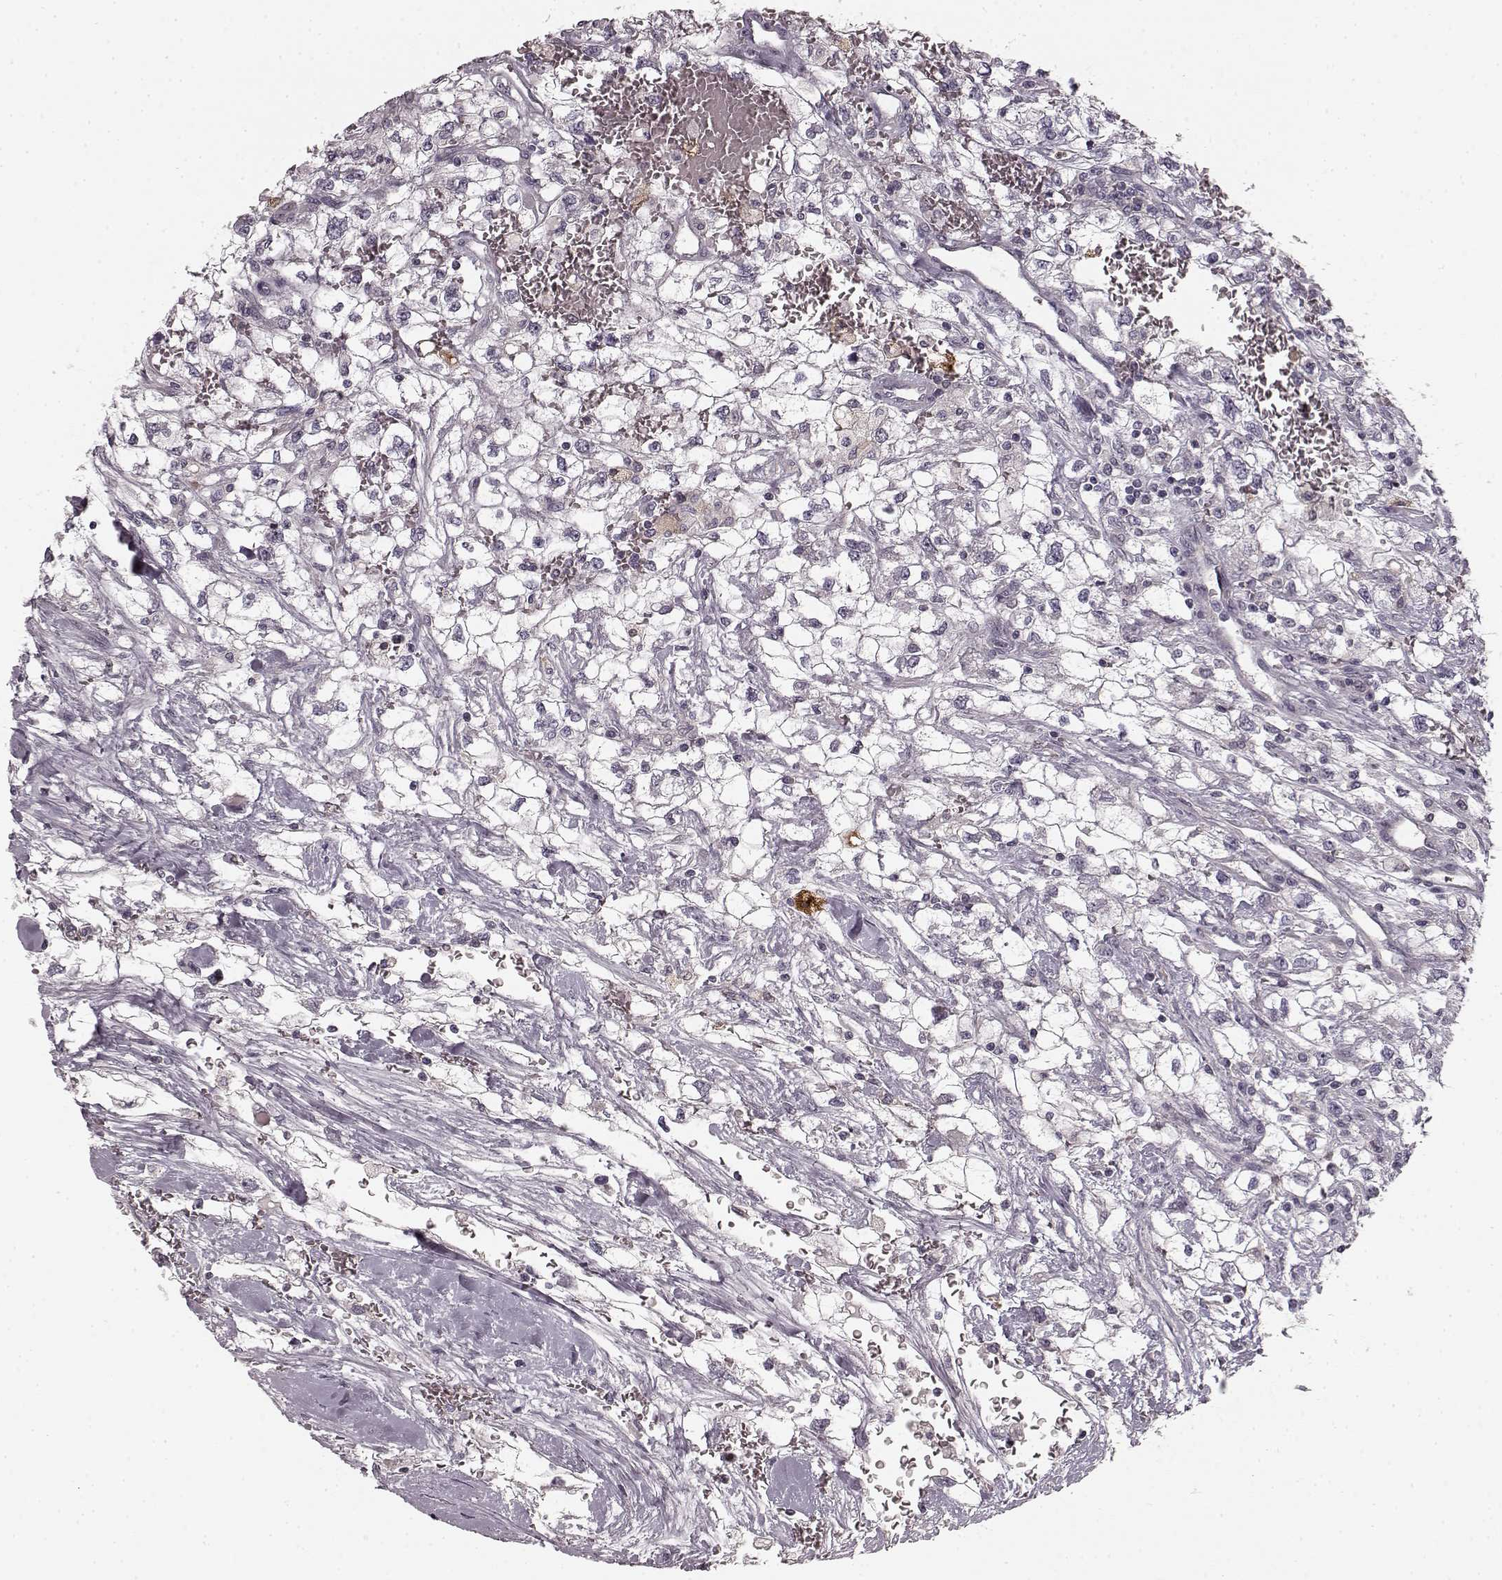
{"staining": {"intensity": "negative", "quantity": "none", "location": "none"}, "tissue": "renal cancer", "cell_type": "Tumor cells", "image_type": "cancer", "snomed": [{"axis": "morphology", "description": "Adenocarcinoma, NOS"}, {"axis": "topography", "description": "Kidney"}], "caption": "This micrograph is of renal cancer stained with immunohistochemistry to label a protein in brown with the nuclei are counter-stained blue. There is no expression in tumor cells.", "gene": "CHIT1", "patient": {"sex": "male", "age": 59}}